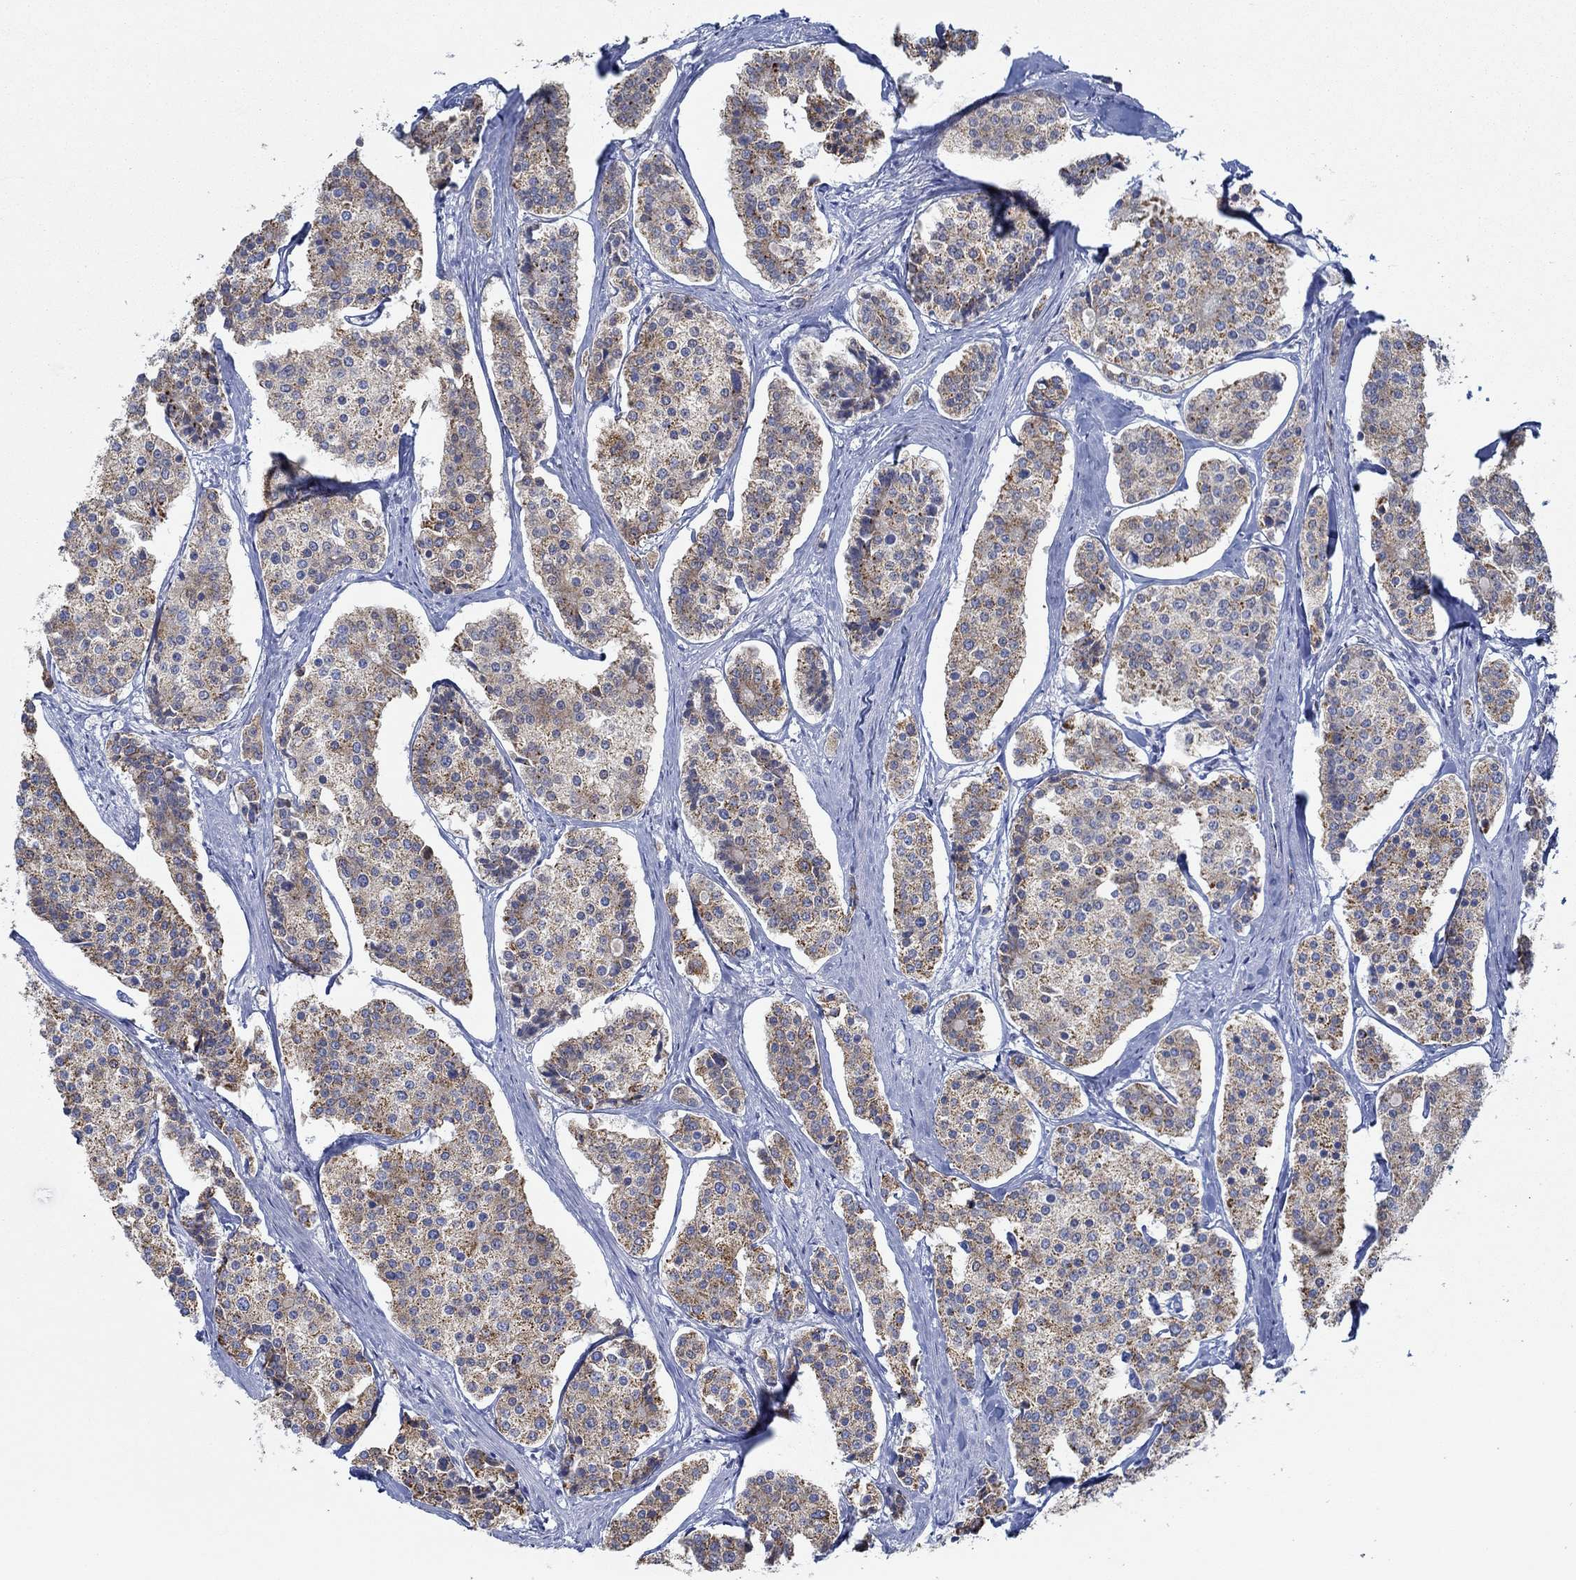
{"staining": {"intensity": "strong", "quantity": "25%-75%", "location": "cytoplasmic/membranous"}, "tissue": "carcinoid", "cell_type": "Tumor cells", "image_type": "cancer", "snomed": [{"axis": "morphology", "description": "Carcinoid, malignant, NOS"}, {"axis": "topography", "description": "Small intestine"}], "caption": "Immunohistochemical staining of carcinoid demonstrates strong cytoplasmic/membranous protein positivity in about 25%-75% of tumor cells.", "gene": "GLOD5", "patient": {"sex": "female", "age": 65}}